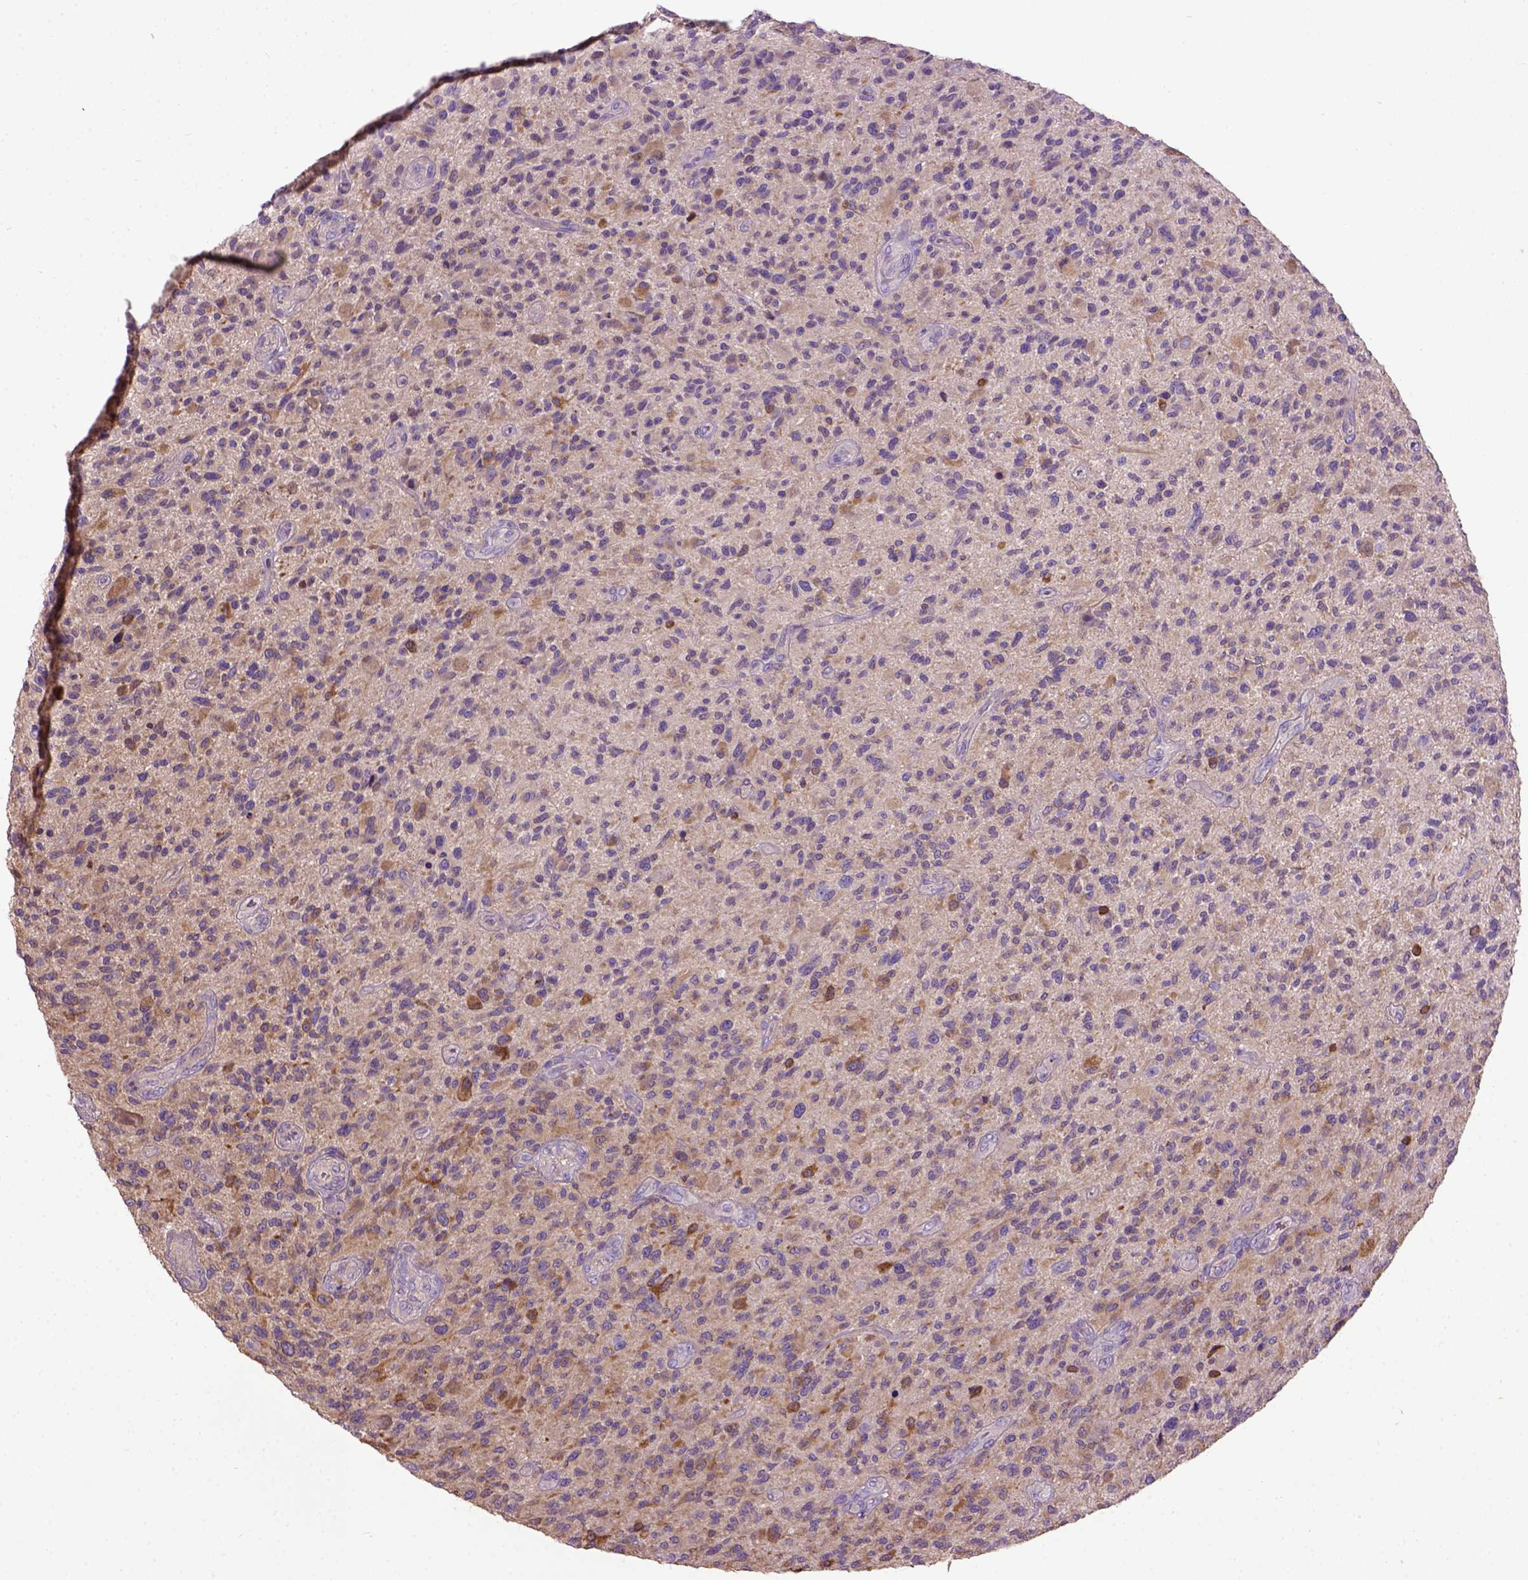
{"staining": {"intensity": "moderate", "quantity": "<25%", "location": "cytoplasmic/membranous"}, "tissue": "glioma", "cell_type": "Tumor cells", "image_type": "cancer", "snomed": [{"axis": "morphology", "description": "Glioma, malignant, High grade"}, {"axis": "topography", "description": "Brain"}], "caption": "Malignant glioma (high-grade) stained for a protein displays moderate cytoplasmic/membranous positivity in tumor cells.", "gene": "SEMA4F", "patient": {"sex": "male", "age": 47}}